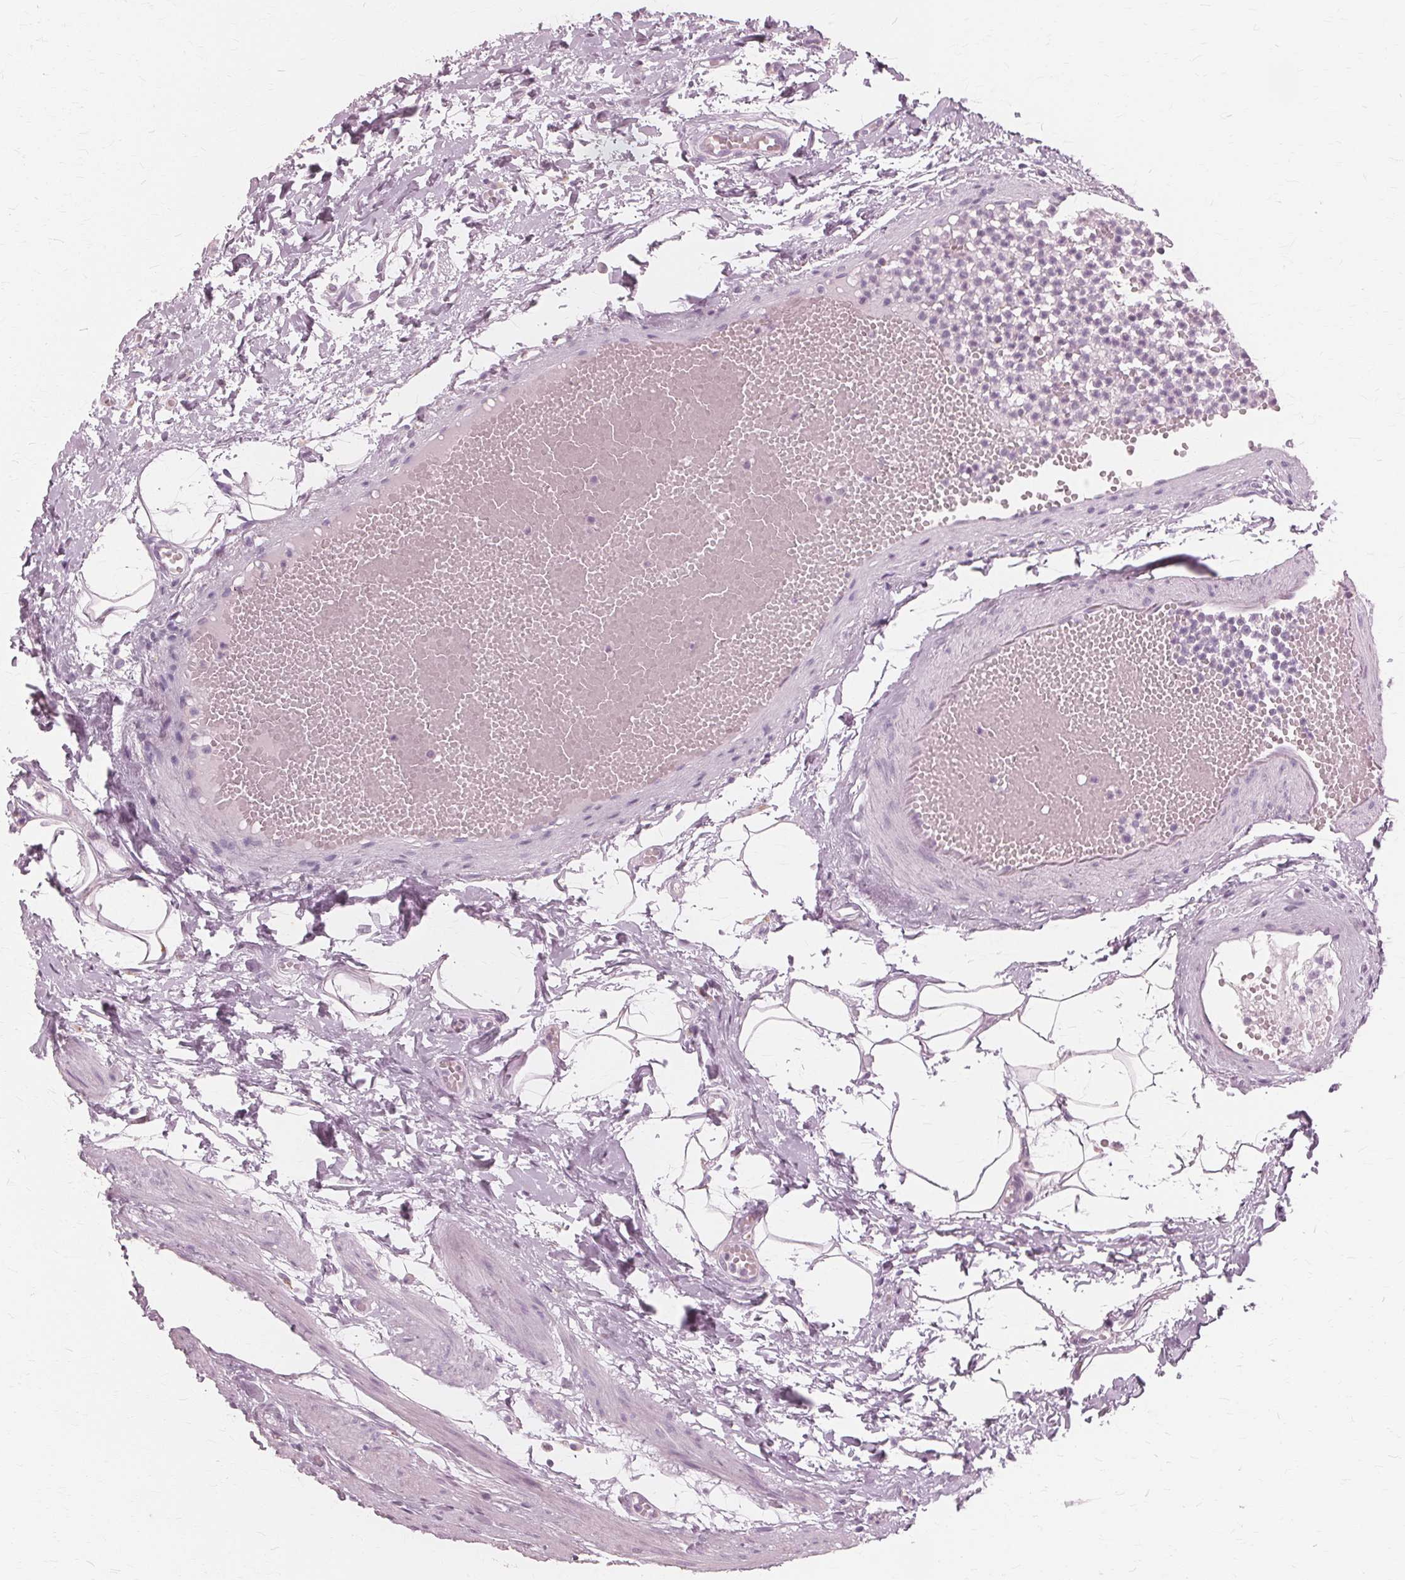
{"staining": {"intensity": "negative", "quantity": "none", "location": "none"}, "tissue": "stomach", "cell_type": "Glandular cells", "image_type": "normal", "snomed": [{"axis": "morphology", "description": "Normal tissue, NOS"}, {"axis": "topography", "description": "Stomach"}], "caption": "Immunohistochemistry (IHC) of benign stomach shows no staining in glandular cells.", "gene": "DNASE2", "patient": {"sex": "male", "age": 70}}